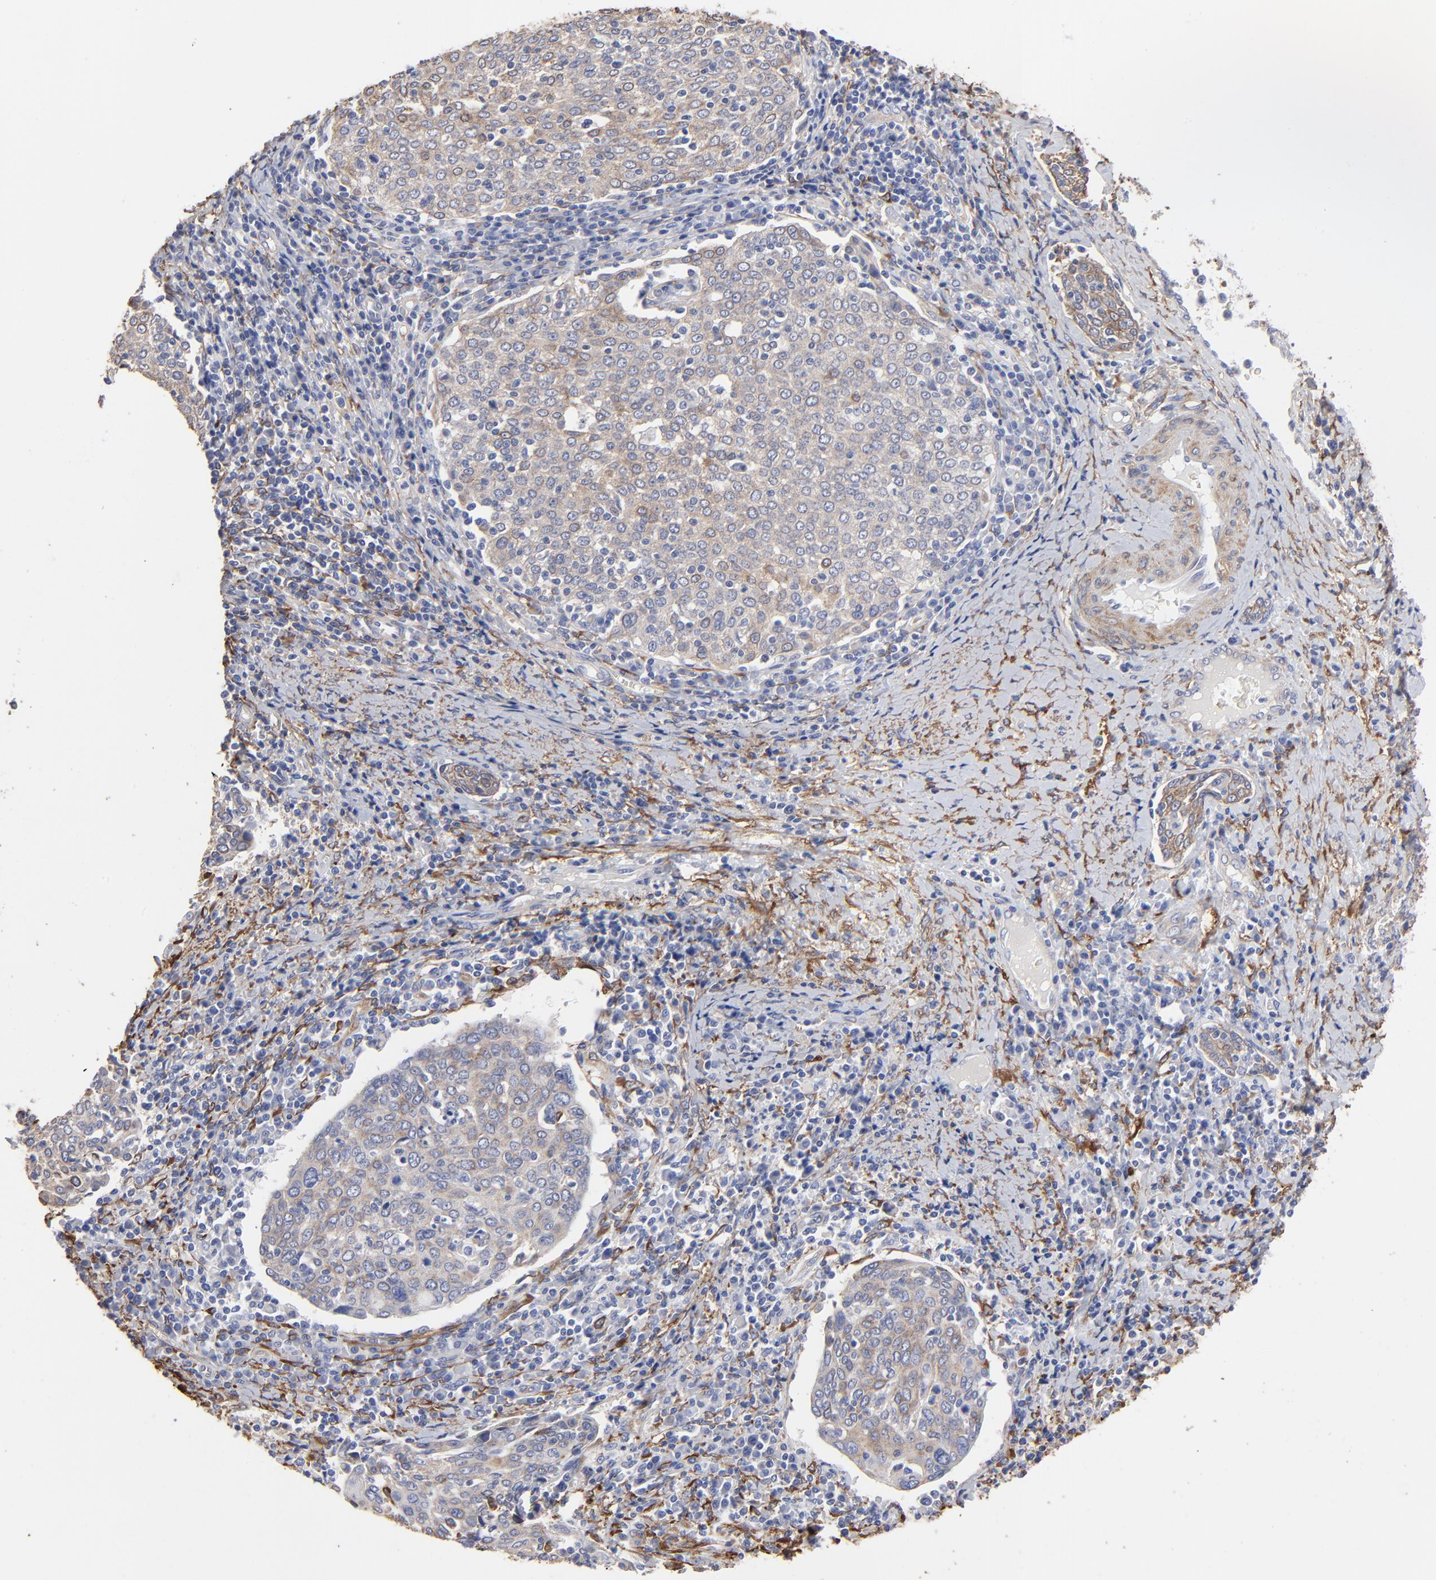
{"staining": {"intensity": "weak", "quantity": "25%-75%", "location": "cytoplasmic/membranous"}, "tissue": "cervical cancer", "cell_type": "Tumor cells", "image_type": "cancer", "snomed": [{"axis": "morphology", "description": "Squamous cell carcinoma, NOS"}, {"axis": "topography", "description": "Cervix"}], "caption": "Protein expression analysis of human squamous cell carcinoma (cervical) reveals weak cytoplasmic/membranous staining in approximately 25%-75% of tumor cells.", "gene": "CILP", "patient": {"sex": "female", "age": 40}}